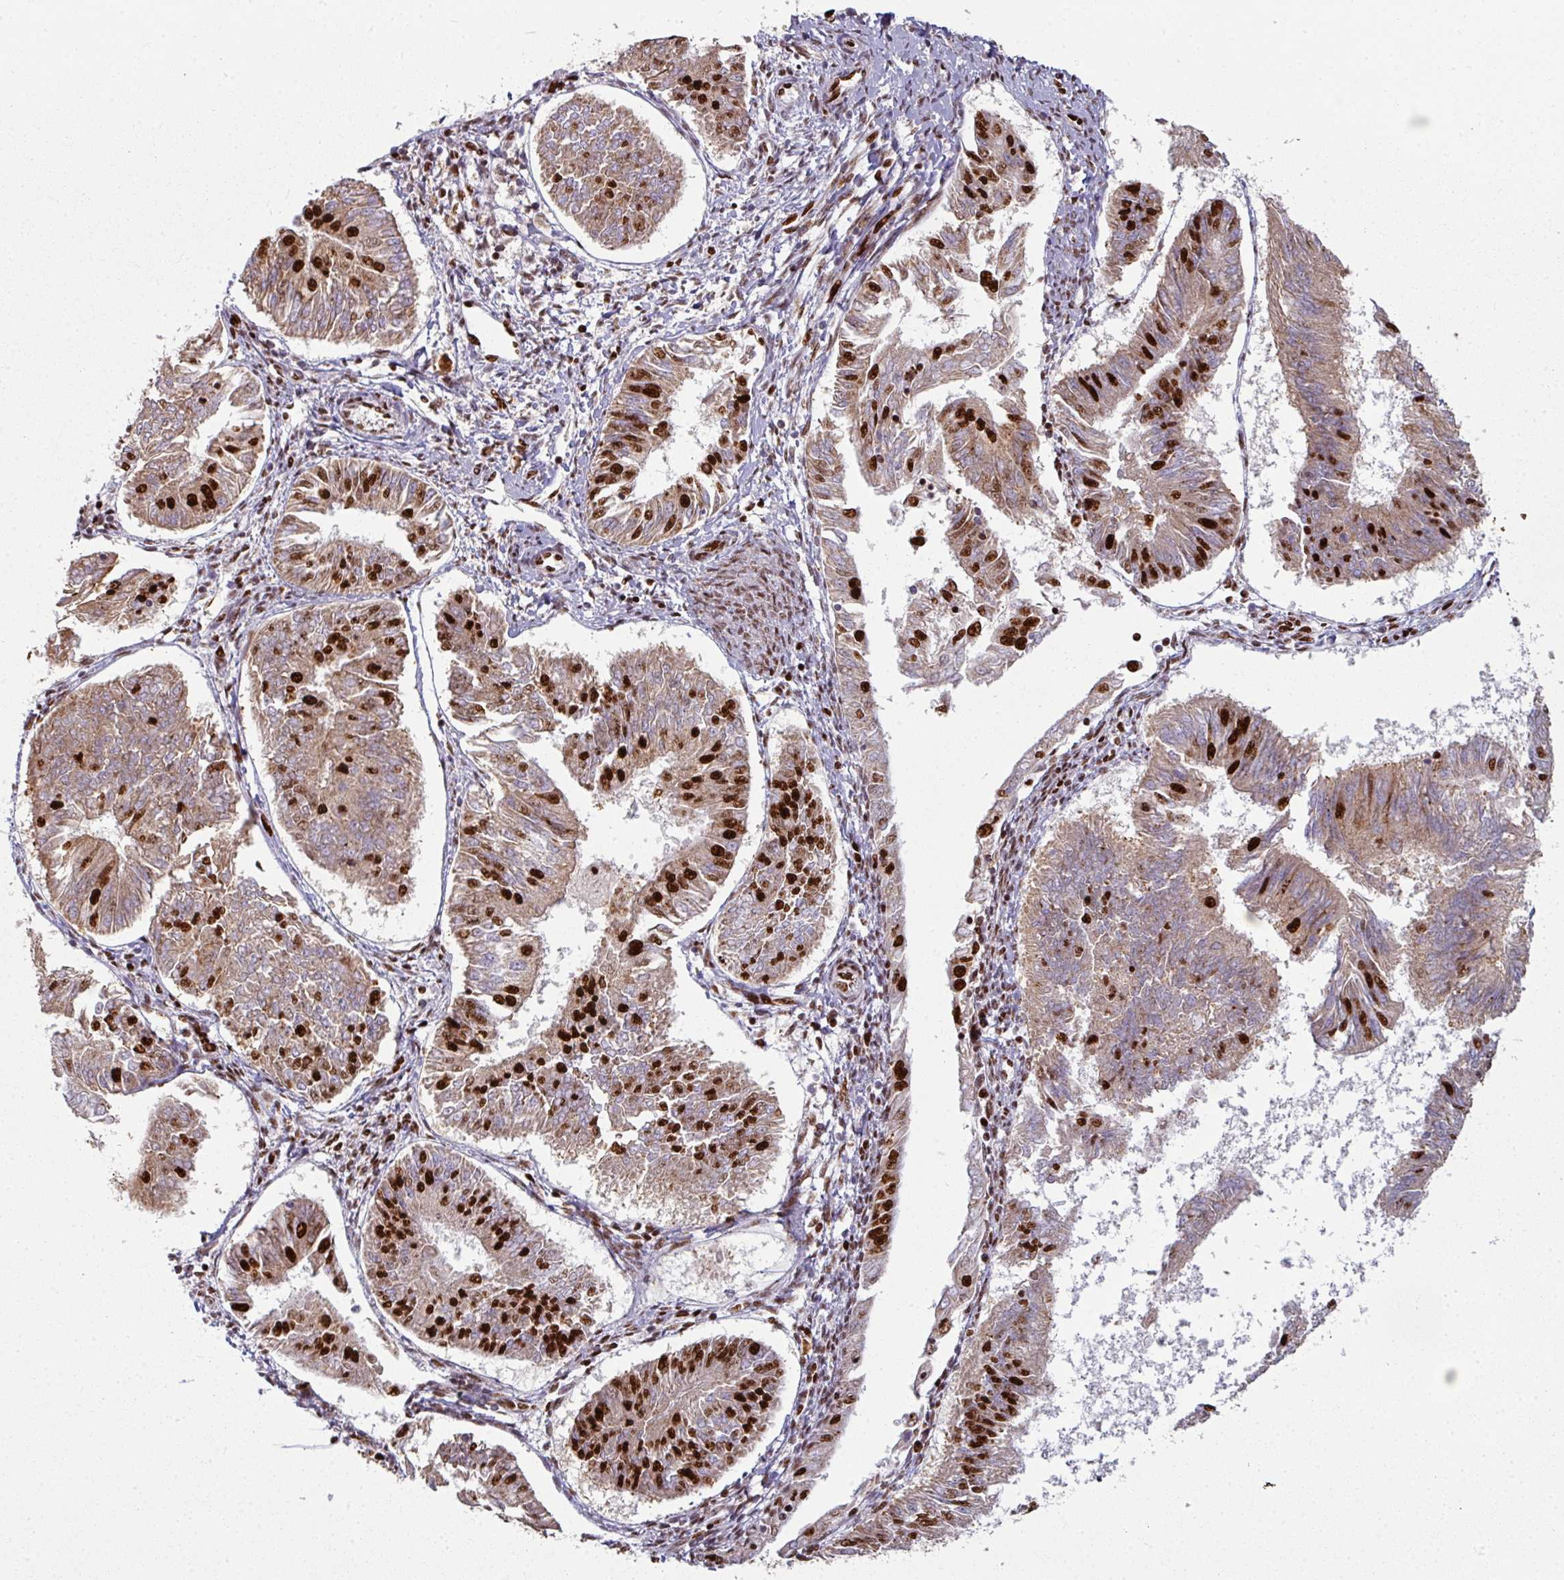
{"staining": {"intensity": "strong", "quantity": "<25%", "location": "nuclear"}, "tissue": "endometrial cancer", "cell_type": "Tumor cells", "image_type": "cancer", "snomed": [{"axis": "morphology", "description": "Adenocarcinoma, NOS"}, {"axis": "topography", "description": "Endometrium"}], "caption": "High-power microscopy captured an IHC image of adenocarcinoma (endometrial), revealing strong nuclear expression in about <25% of tumor cells.", "gene": "SIK3", "patient": {"sex": "female", "age": 58}}